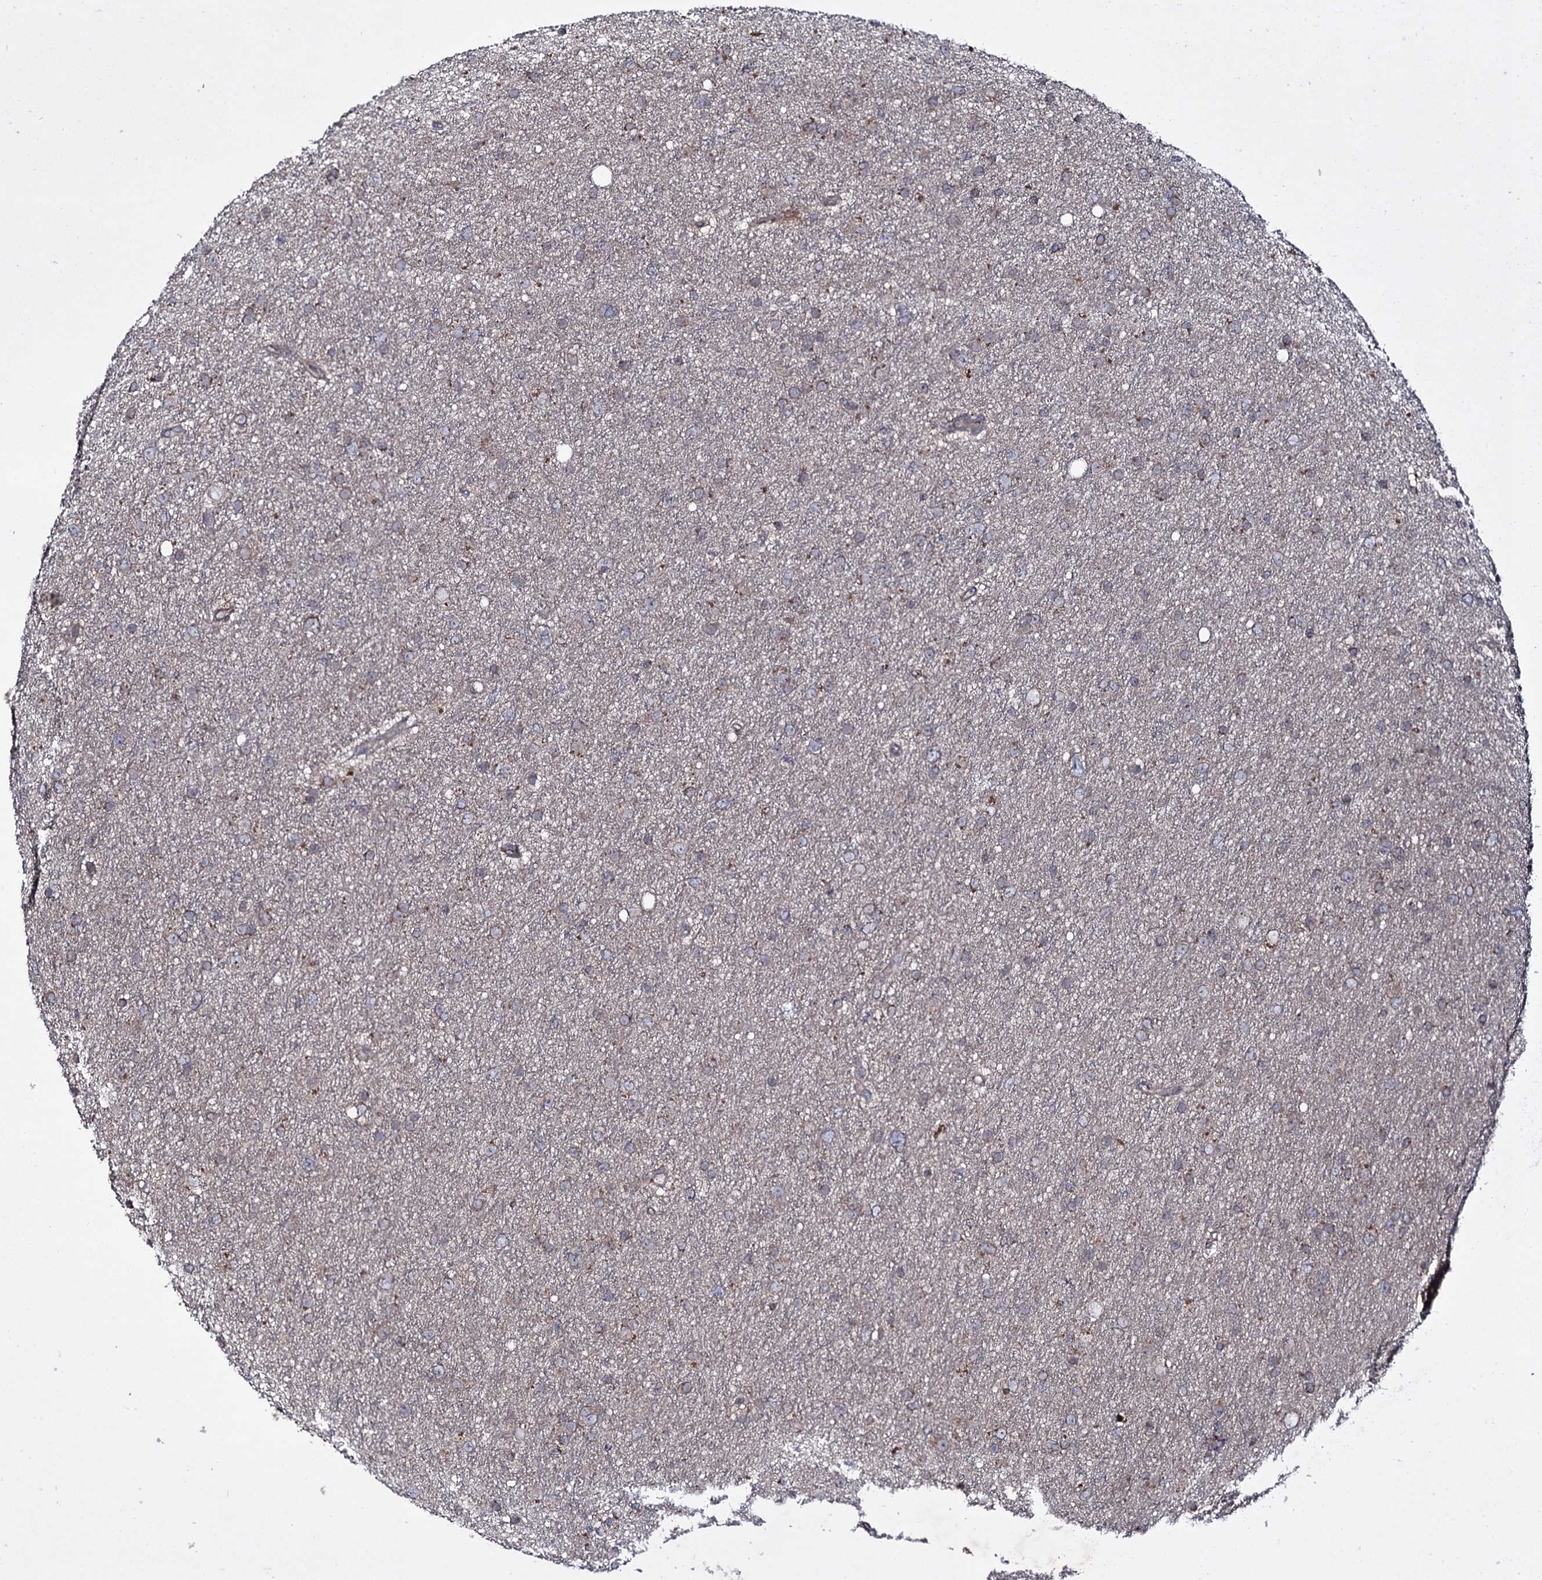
{"staining": {"intensity": "moderate", "quantity": "25%-75%", "location": "cytoplasmic/membranous"}, "tissue": "glioma", "cell_type": "Tumor cells", "image_type": "cancer", "snomed": [{"axis": "morphology", "description": "Glioma, malignant, Low grade"}, {"axis": "topography", "description": "Cerebral cortex"}], "caption": "Immunohistochemistry of human malignant low-grade glioma demonstrates medium levels of moderate cytoplasmic/membranous positivity in about 25%-75% of tumor cells.", "gene": "SNAP23", "patient": {"sex": "female", "age": 39}}